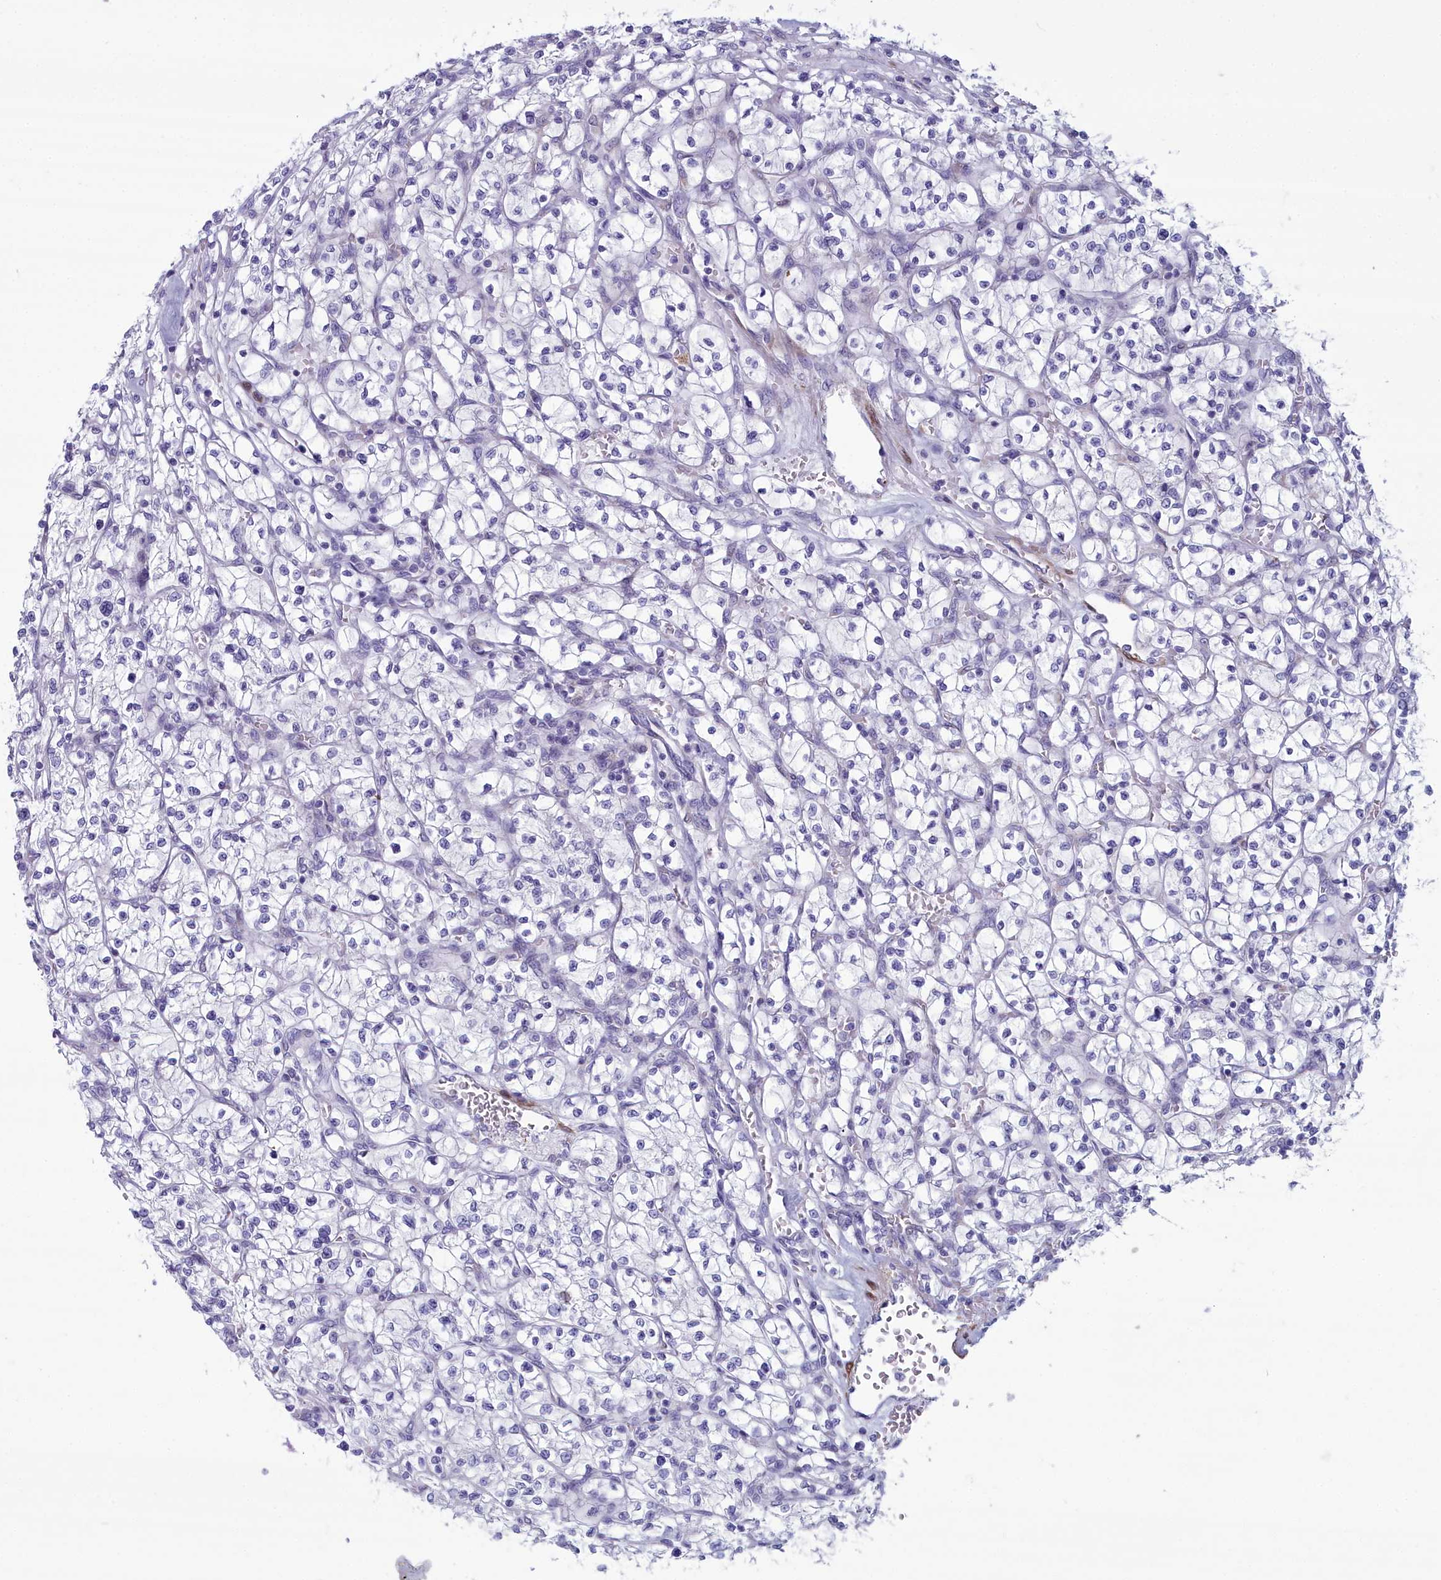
{"staining": {"intensity": "negative", "quantity": "none", "location": "none"}, "tissue": "renal cancer", "cell_type": "Tumor cells", "image_type": "cancer", "snomed": [{"axis": "morphology", "description": "Adenocarcinoma, NOS"}, {"axis": "topography", "description": "Kidney"}], "caption": "DAB immunohistochemical staining of human adenocarcinoma (renal) reveals no significant staining in tumor cells. The staining was performed using DAB (3,3'-diaminobenzidine) to visualize the protein expression in brown, while the nuclei were stained in blue with hematoxylin (Magnification: 20x).", "gene": "PPP1R14A", "patient": {"sex": "female", "age": 64}}